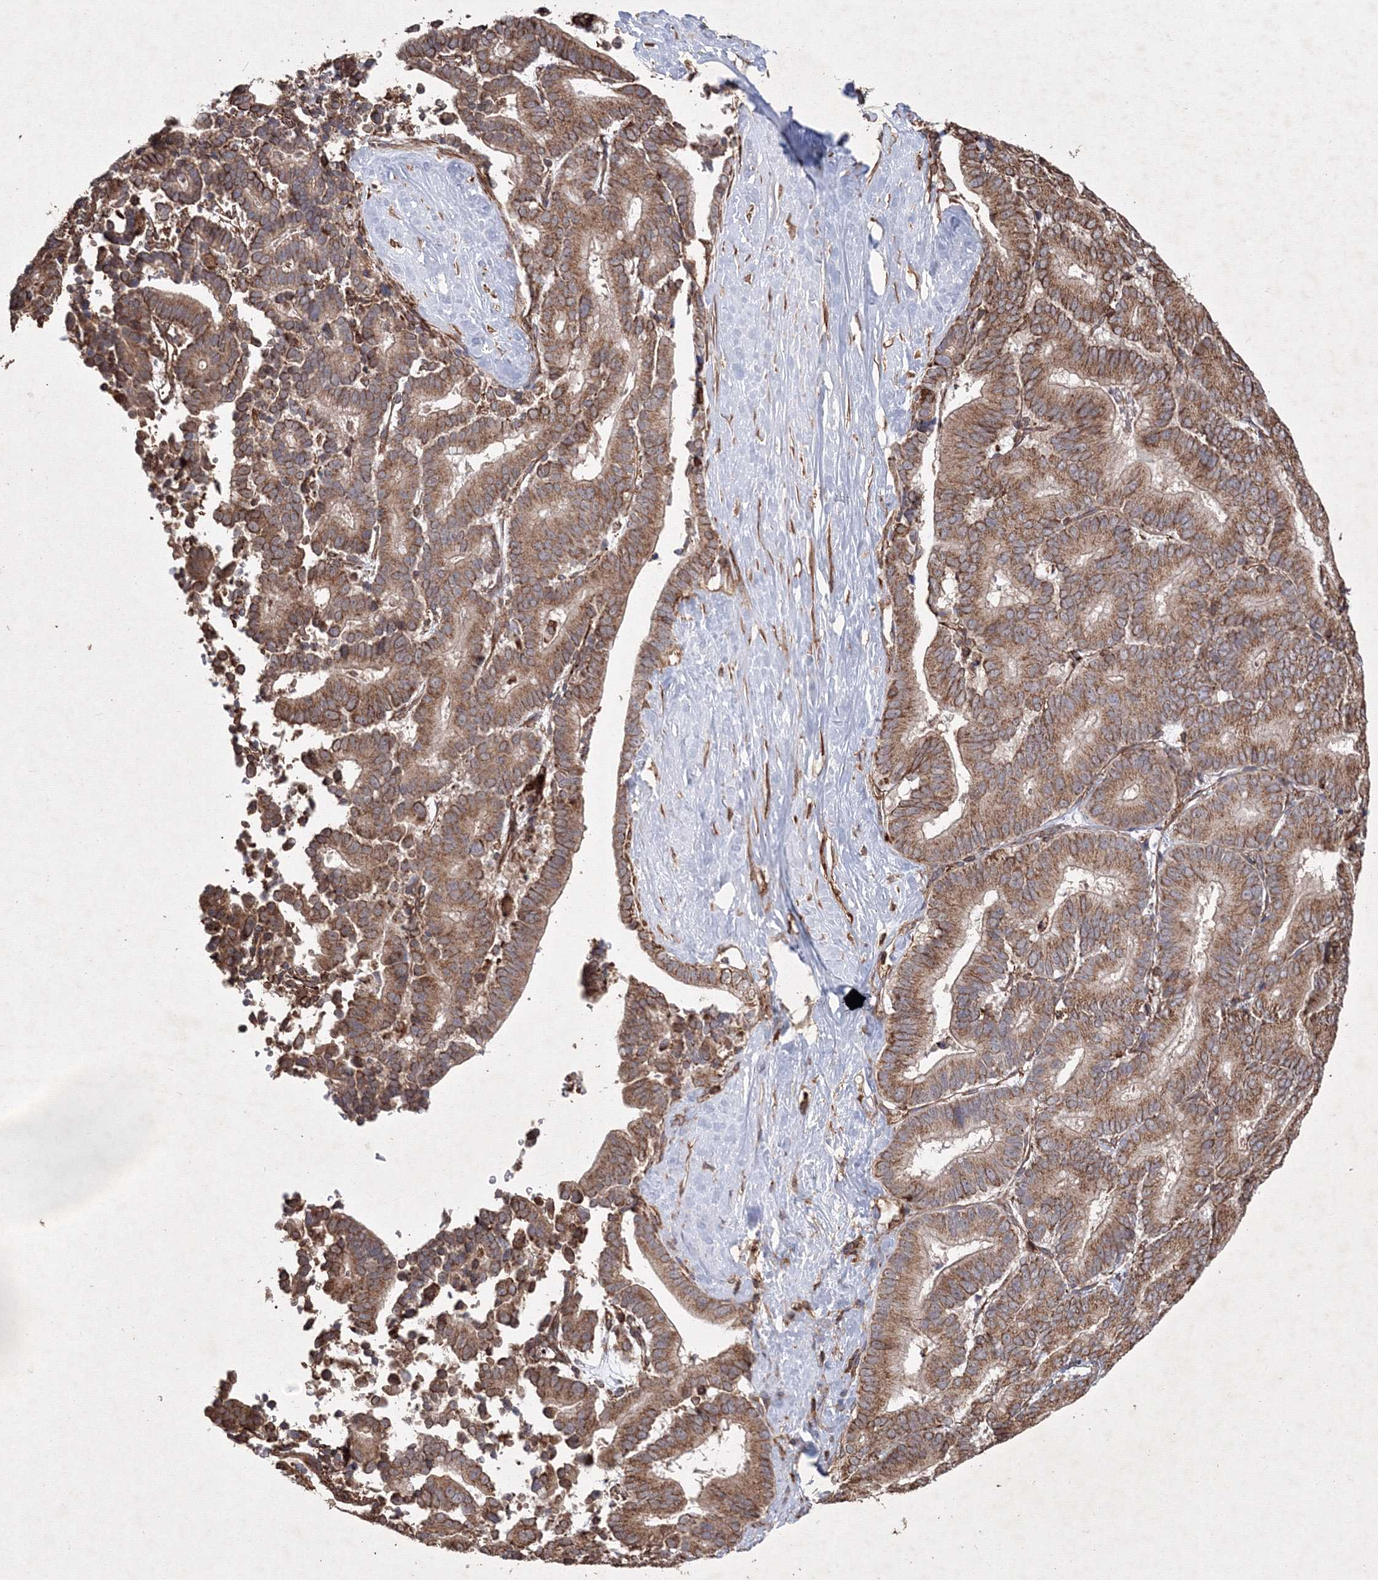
{"staining": {"intensity": "moderate", "quantity": ">75%", "location": "cytoplasmic/membranous"}, "tissue": "liver cancer", "cell_type": "Tumor cells", "image_type": "cancer", "snomed": [{"axis": "morphology", "description": "Cholangiocarcinoma"}, {"axis": "topography", "description": "Liver"}], "caption": "The histopathology image reveals immunohistochemical staining of cholangiocarcinoma (liver). There is moderate cytoplasmic/membranous positivity is appreciated in about >75% of tumor cells.", "gene": "TMEM139", "patient": {"sex": "female", "age": 75}}